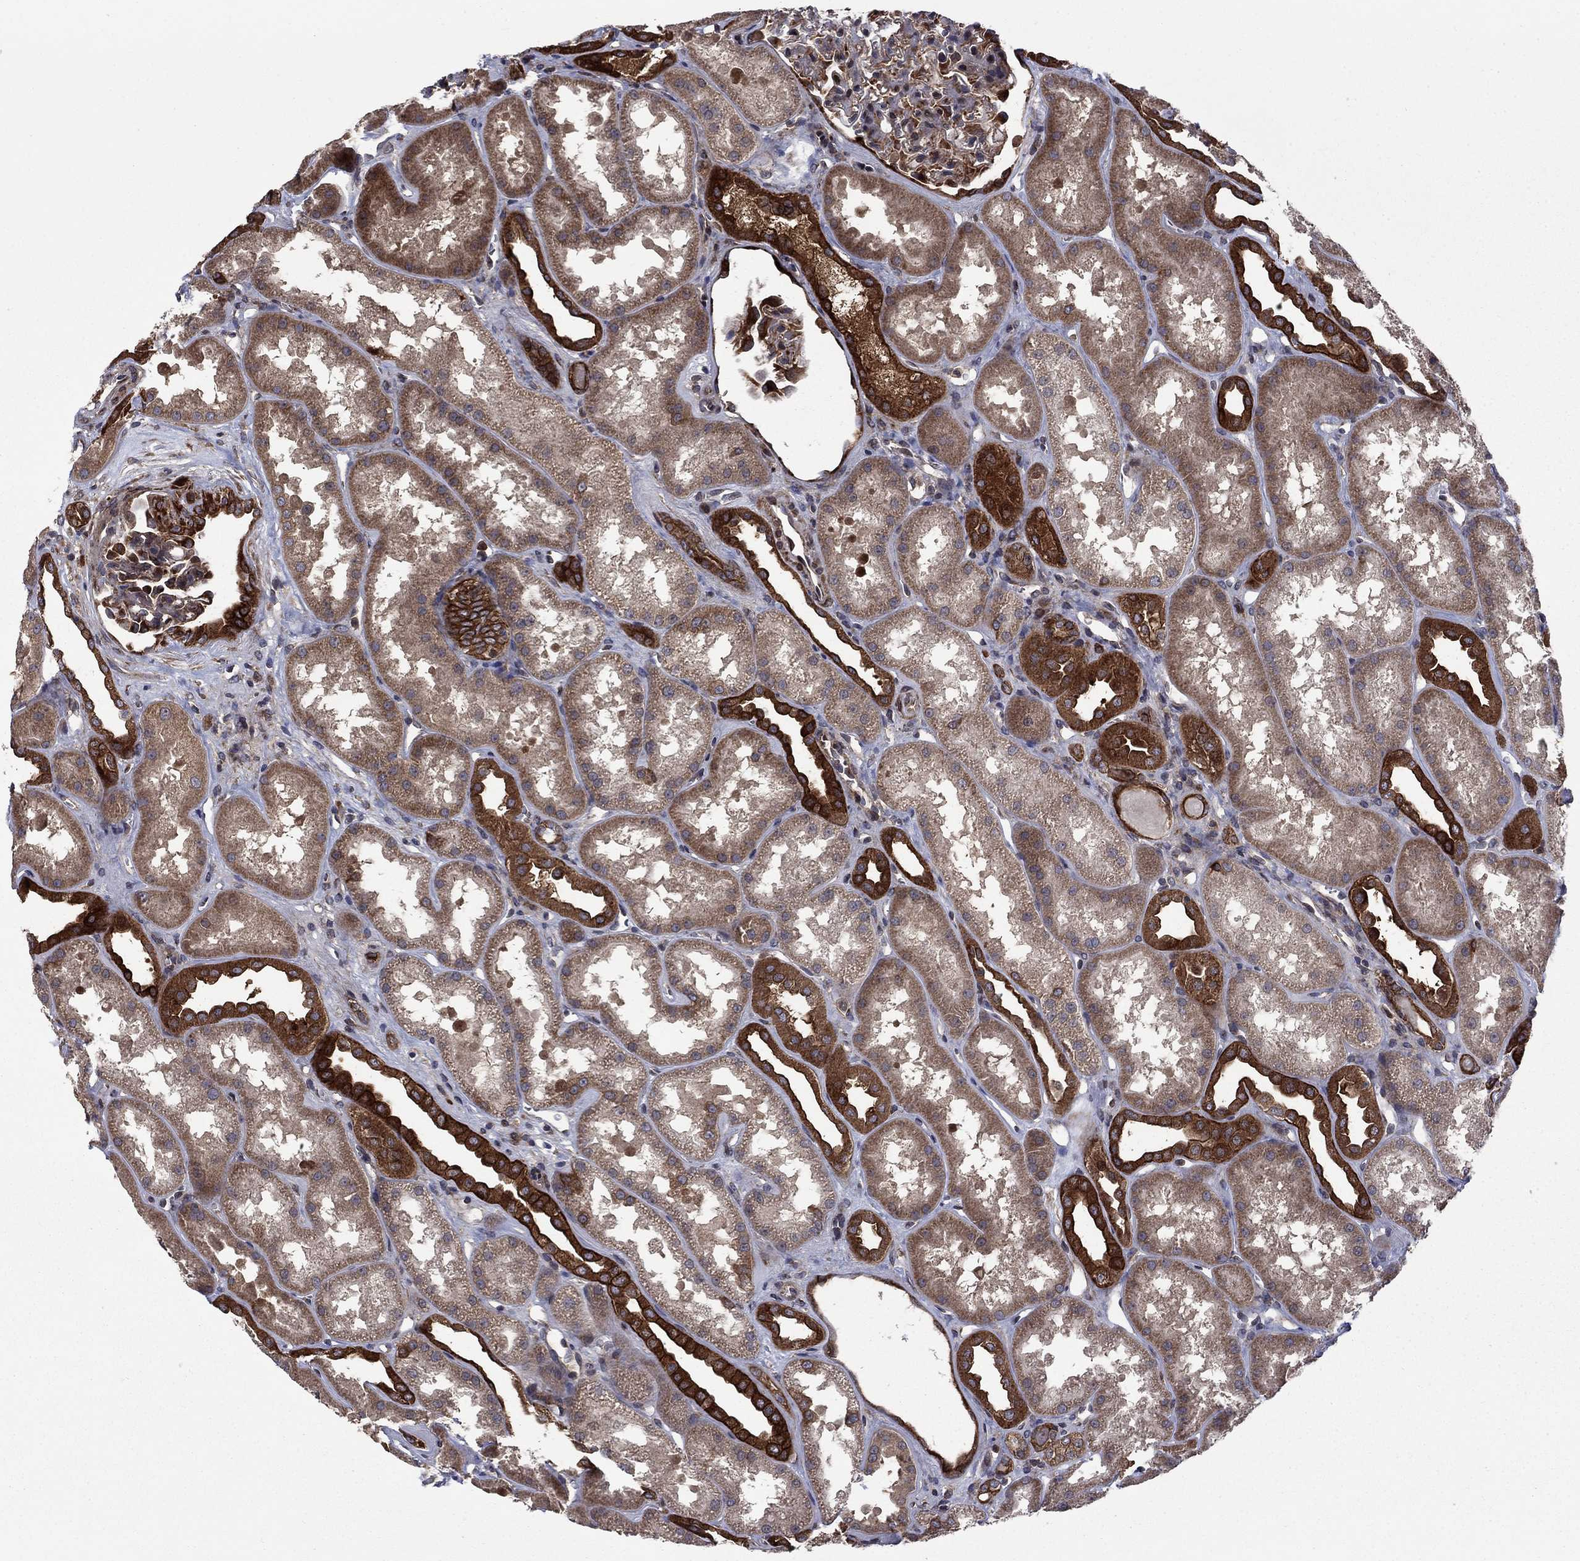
{"staining": {"intensity": "weak", "quantity": "25%-75%", "location": "cytoplasmic/membranous"}, "tissue": "kidney", "cell_type": "Cells in glomeruli", "image_type": "normal", "snomed": [{"axis": "morphology", "description": "Normal tissue, NOS"}, {"axis": "topography", "description": "Kidney"}], "caption": "Cells in glomeruli exhibit weak cytoplasmic/membranous expression in approximately 25%-75% of cells in benign kidney.", "gene": "HDAC4", "patient": {"sex": "male", "age": 61}}